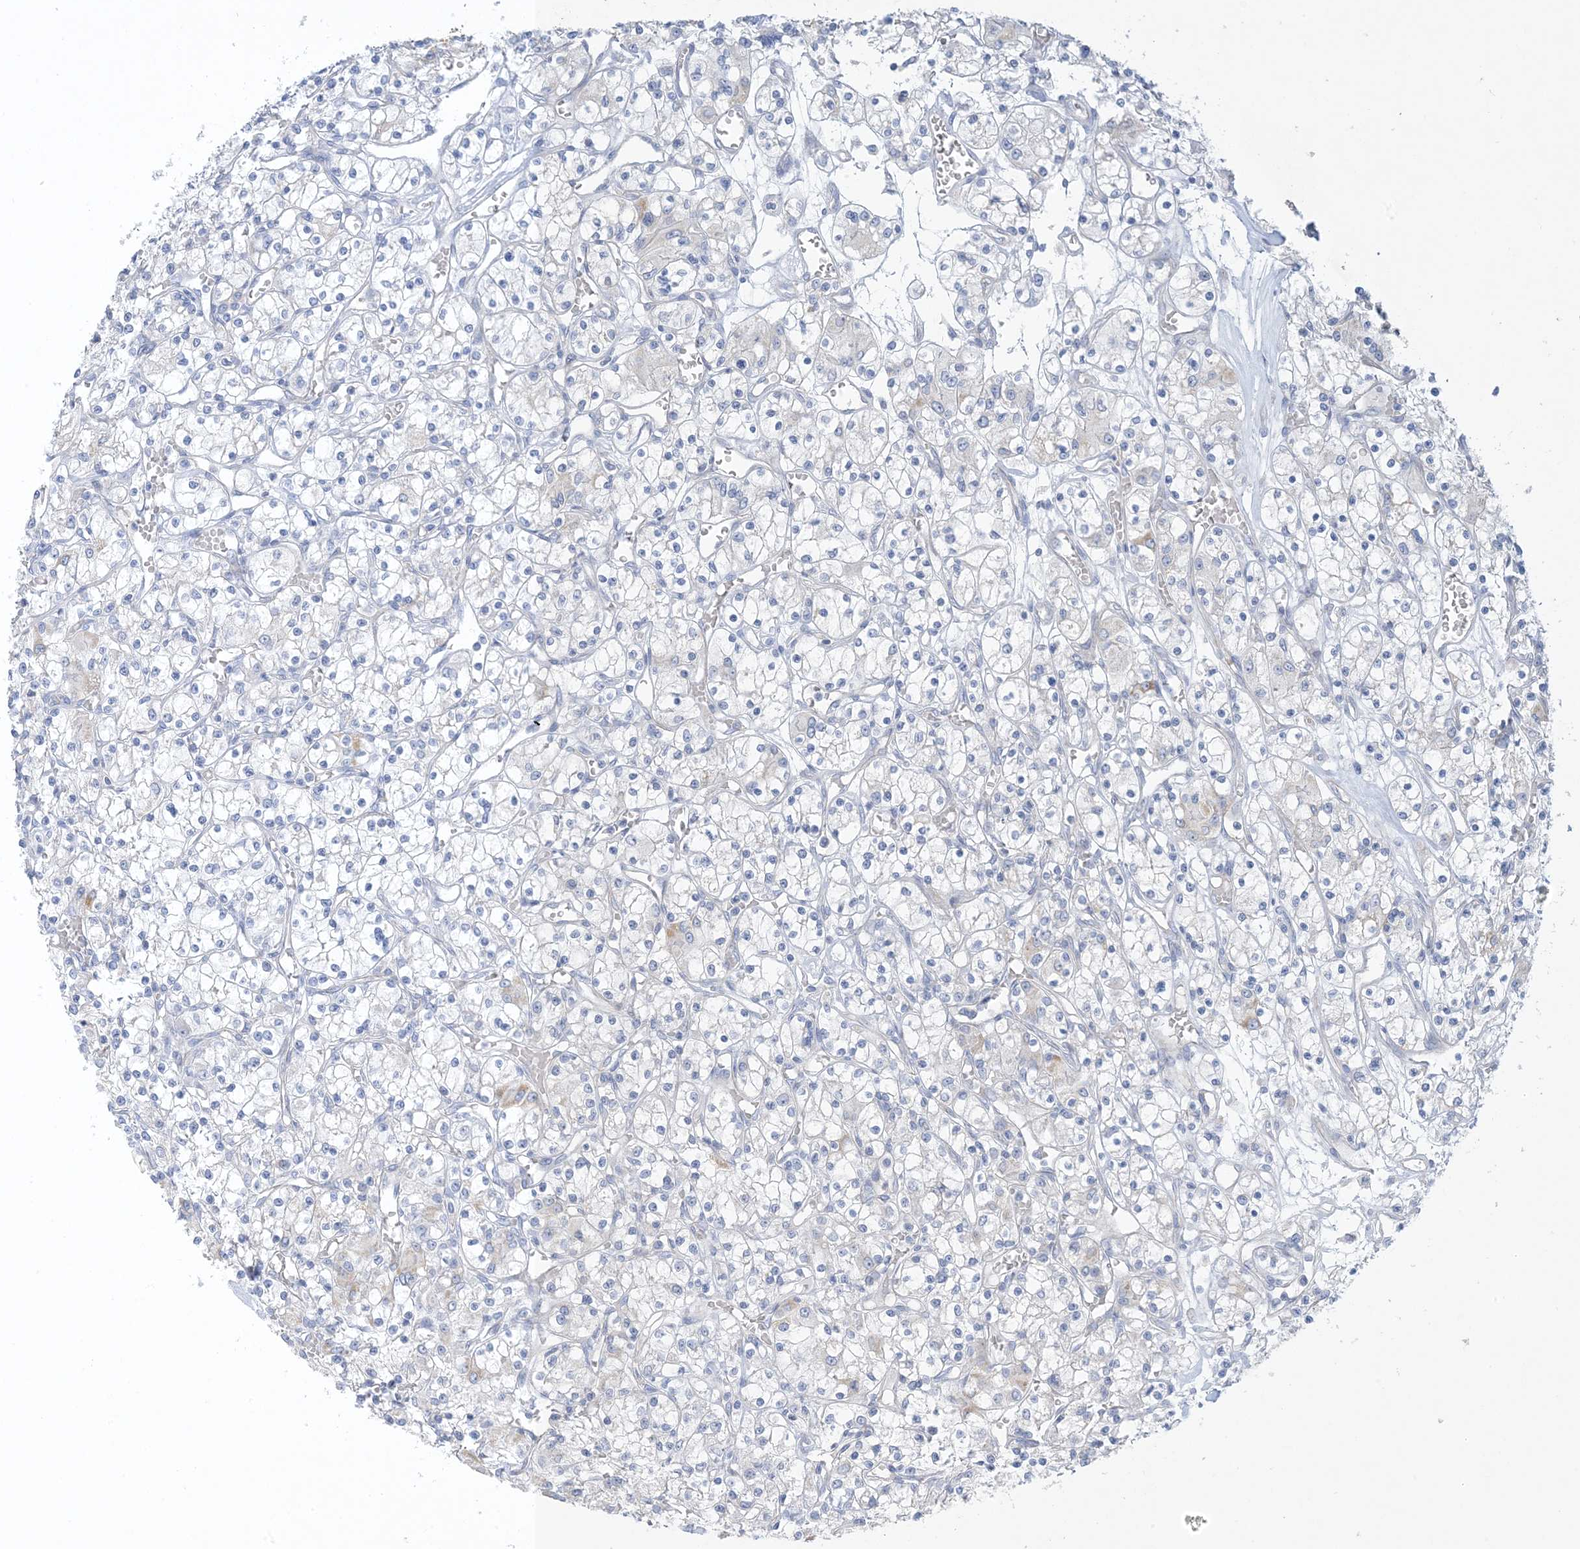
{"staining": {"intensity": "negative", "quantity": "none", "location": "none"}, "tissue": "renal cancer", "cell_type": "Tumor cells", "image_type": "cancer", "snomed": [{"axis": "morphology", "description": "Adenocarcinoma, NOS"}, {"axis": "topography", "description": "Kidney"}], "caption": "A high-resolution micrograph shows immunohistochemistry staining of renal adenocarcinoma, which shows no significant expression in tumor cells. (DAB IHC with hematoxylin counter stain).", "gene": "XIRP2", "patient": {"sex": "female", "age": 59}}